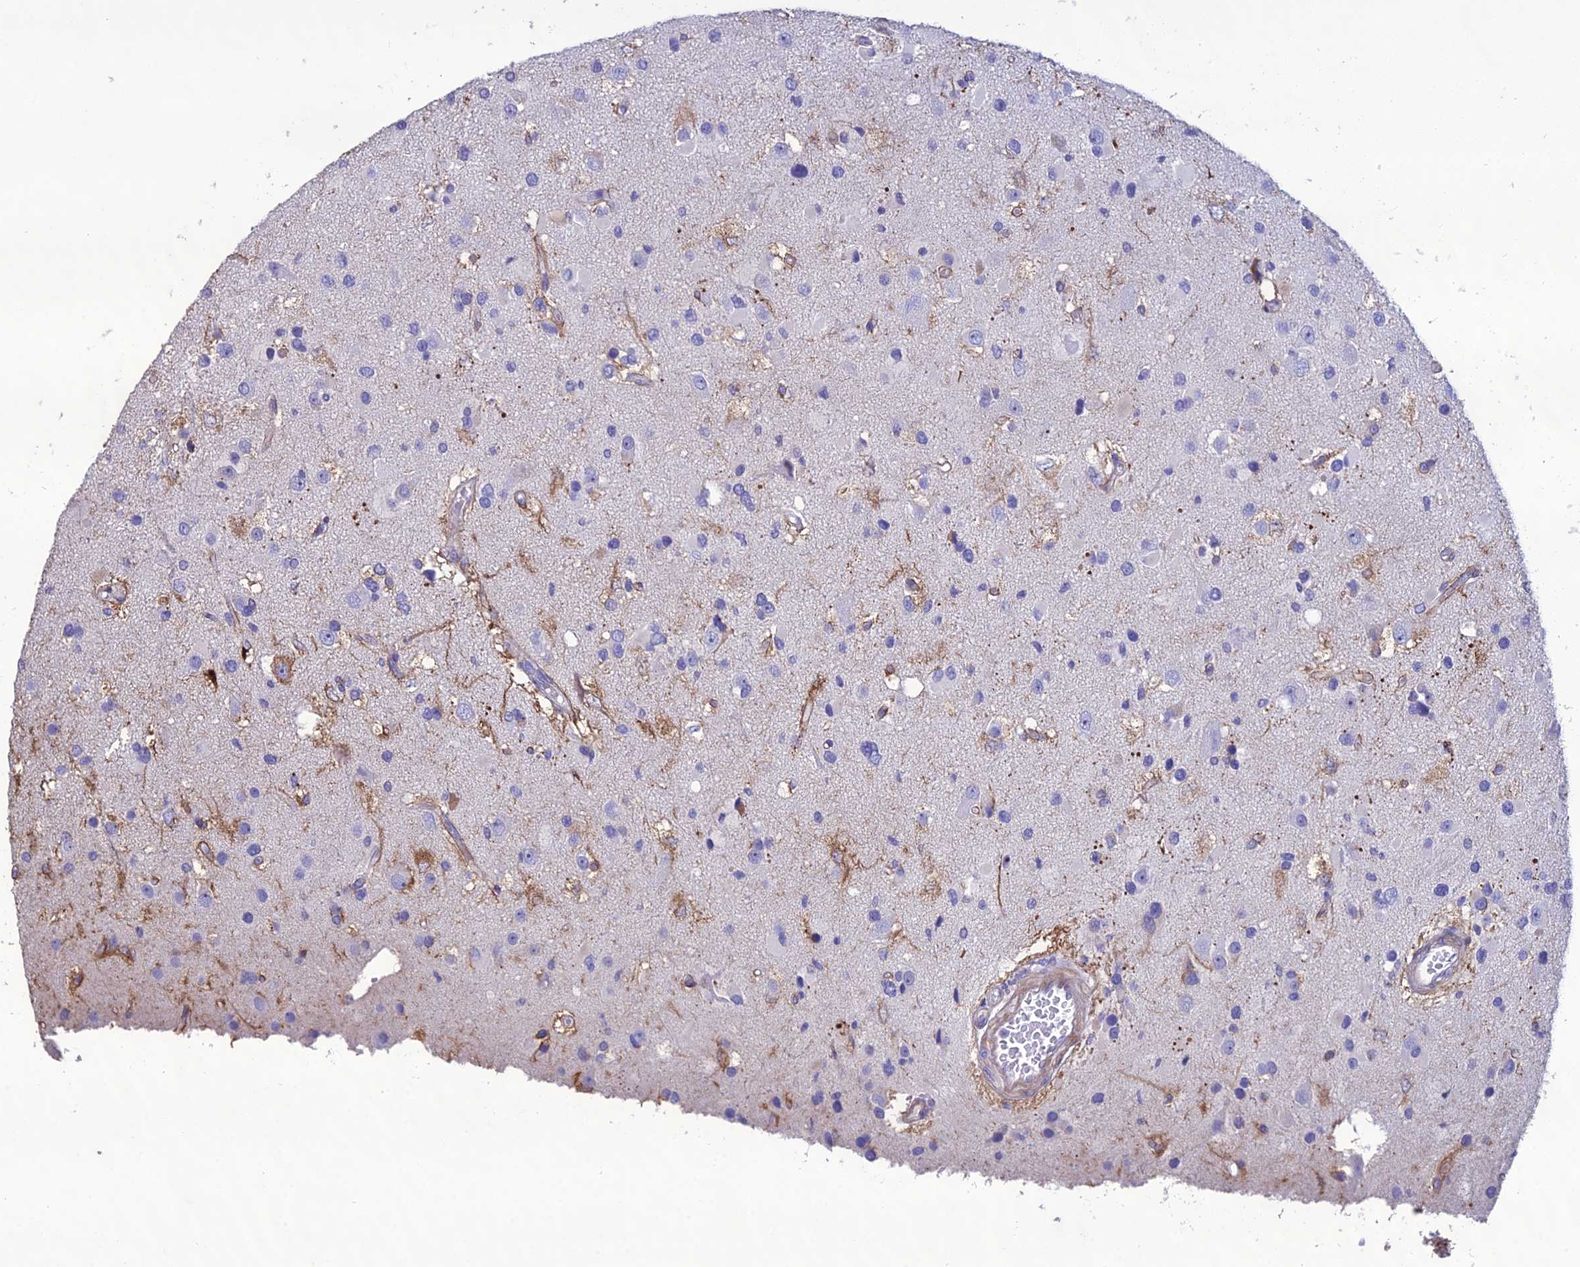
{"staining": {"intensity": "negative", "quantity": "none", "location": "none"}, "tissue": "glioma", "cell_type": "Tumor cells", "image_type": "cancer", "snomed": [{"axis": "morphology", "description": "Glioma, malignant, High grade"}, {"axis": "topography", "description": "Brain"}], "caption": "Immunohistochemistry (IHC) image of human malignant glioma (high-grade) stained for a protein (brown), which exhibits no expression in tumor cells.", "gene": "OR56B1", "patient": {"sex": "male", "age": 53}}